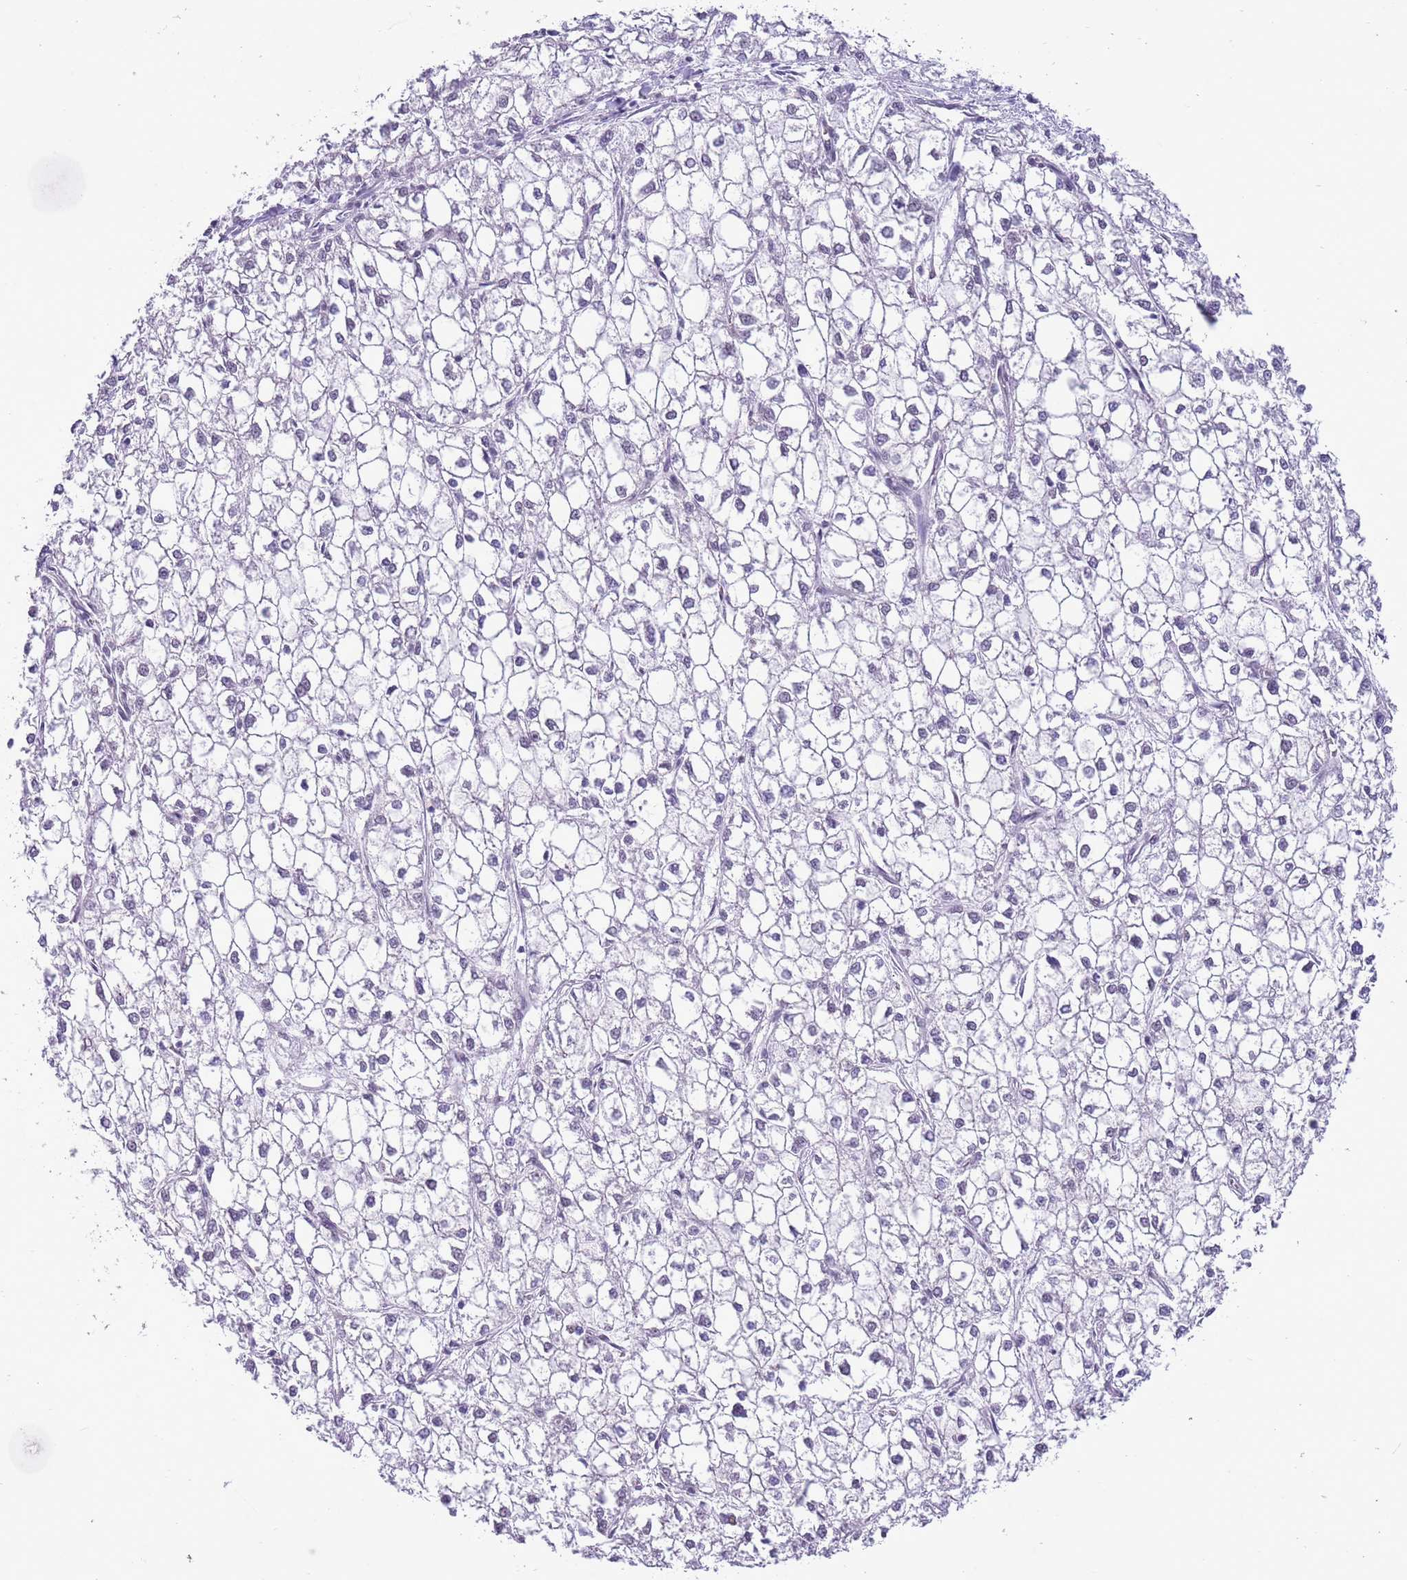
{"staining": {"intensity": "negative", "quantity": "none", "location": "none"}, "tissue": "liver cancer", "cell_type": "Tumor cells", "image_type": "cancer", "snomed": [{"axis": "morphology", "description": "Carcinoma, Hepatocellular, NOS"}, {"axis": "topography", "description": "Liver"}], "caption": "Immunohistochemistry (IHC) micrograph of neoplastic tissue: liver cancer stained with DAB (3,3'-diaminobenzidine) shows no significant protein positivity in tumor cells.", "gene": "PPP1R17", "patient": {"sex": "female", "age": 43}}